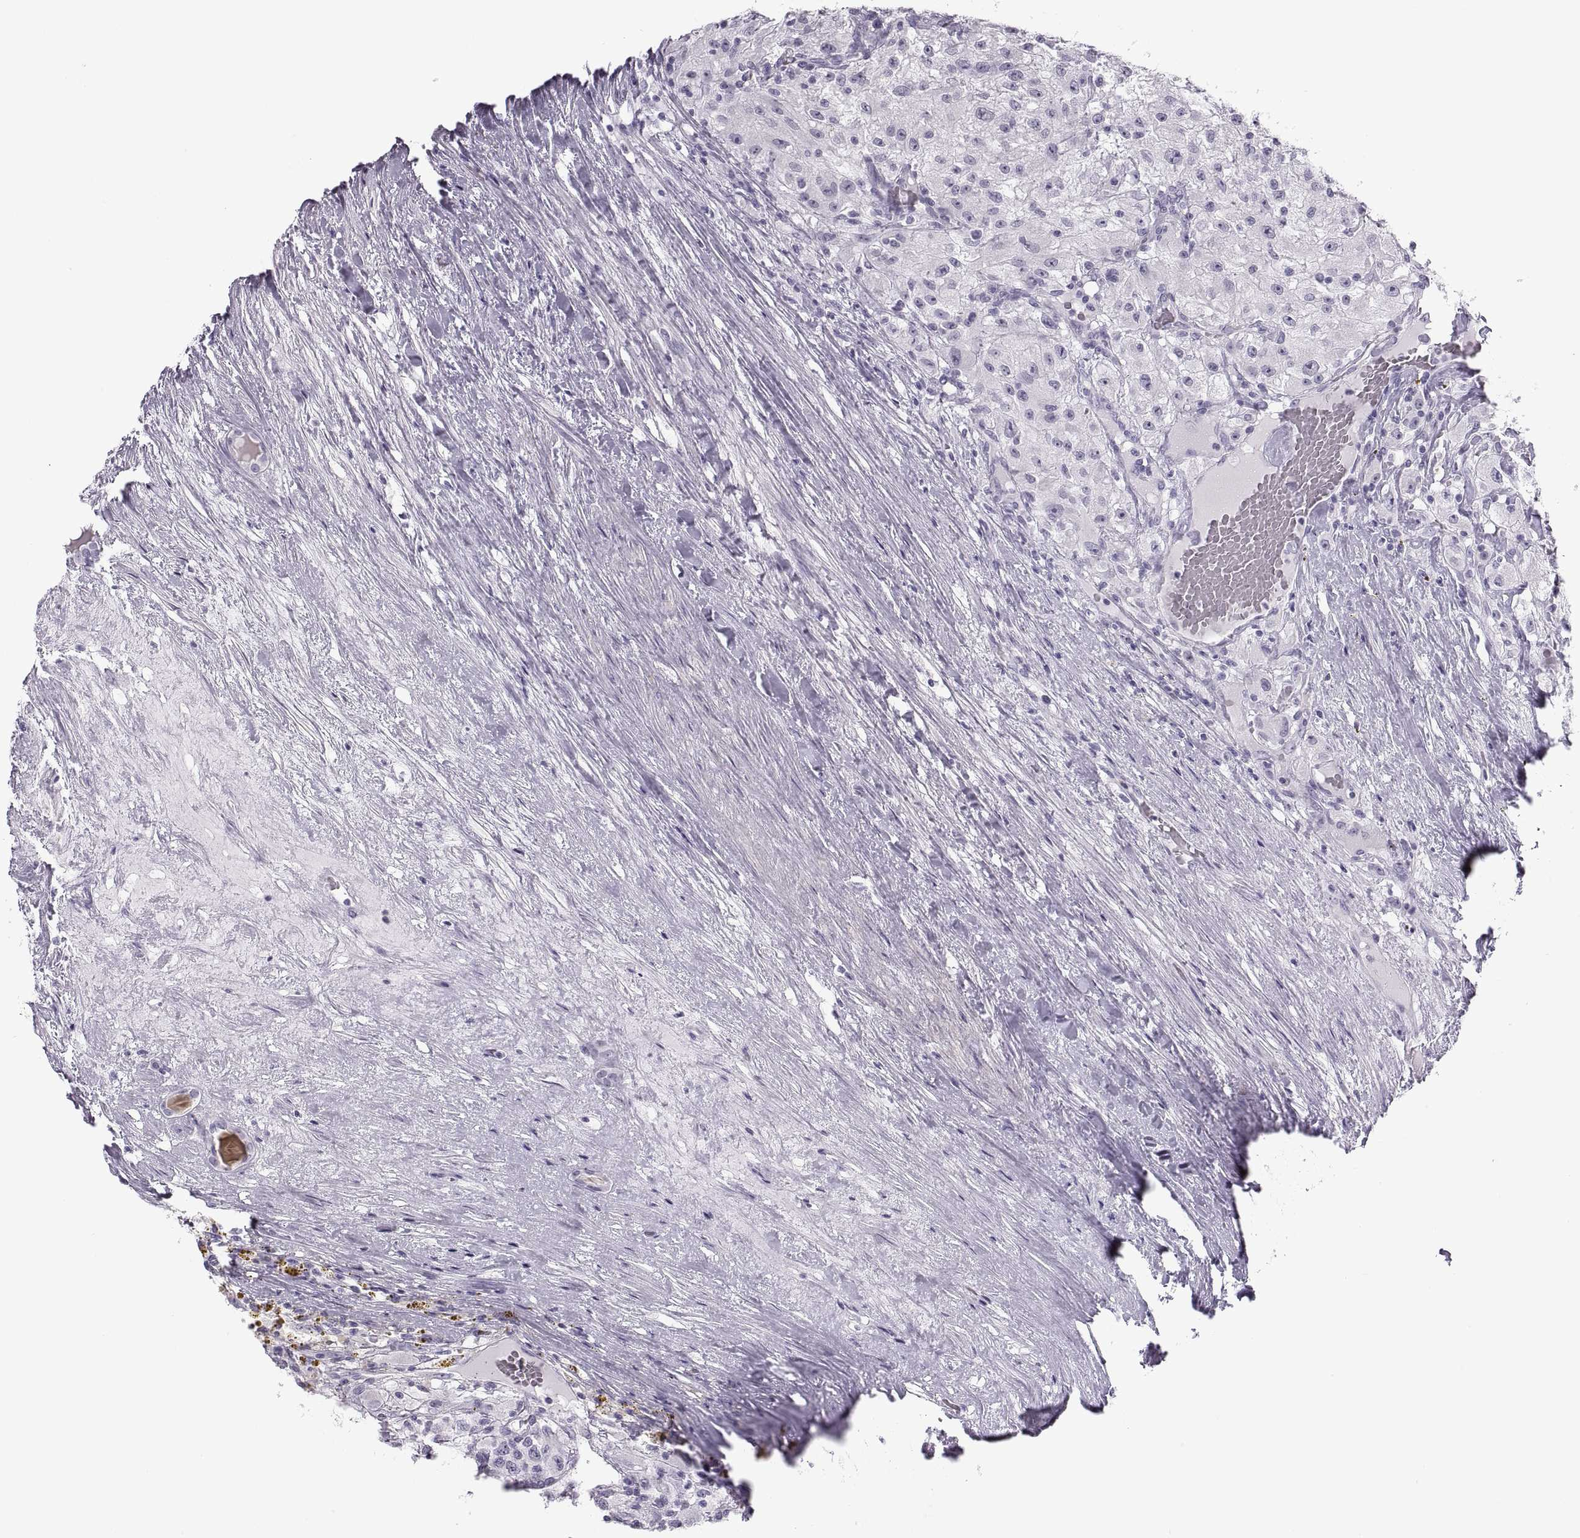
{"staining": {"intensity": "negative", "quantity": "none", "location": "none"}, "tissue": "renal cancer", "cell_type": "Tumor cells", "image_type": "cancer", "snomed": [{"axis": "morphology", "description": "Adenocarcinoma, NOS"}, {"axis": "topography", "description": "Kidney"}], "caption": "Immunohistochemistry image of adenocarcinoma (renal) stained for a protein (brown), which exhibits no staining in tumor cells.", "gene": "C3orf22", "patient": {"sex": "female", "age": 67}}